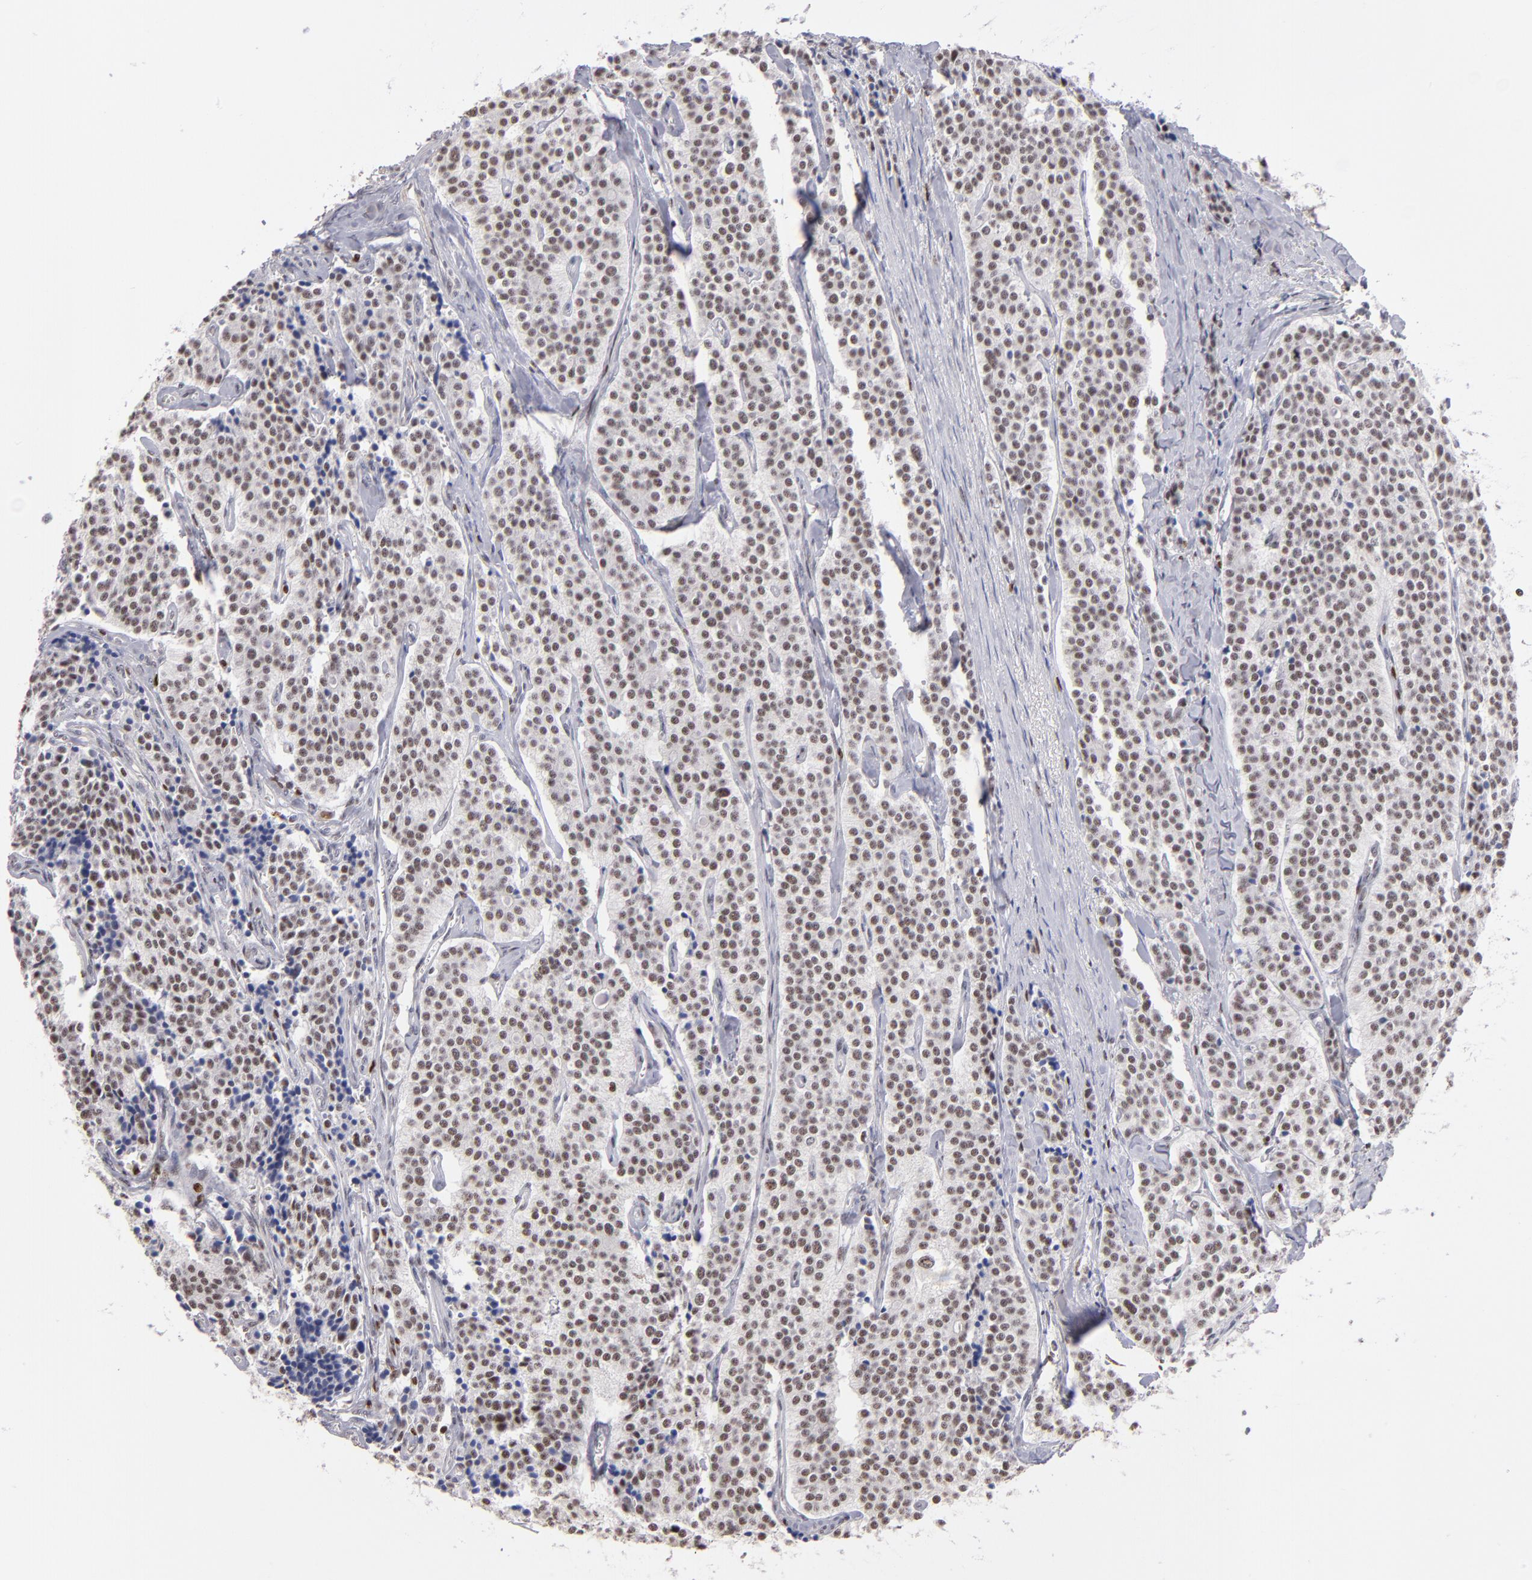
{"staining": {"intensity": "moderate", "quantity": "25%-75%", "location": "nuclear"}, "tissue": "carcinoid", "cell_type": "Tumor cells", "image_type": "cancer", "snomed": [{"axis": "morphology", "description": "Carcinoid, malignant, NOS"}, {"axis": "topography", "description": "Small intestine"}], "caption": "High-power microscopy captured an immunohistochemistry (IHC) photomicrograph of carcinoid (malignant), revealing moderate nuclear staining in approximately 25%-75% of tumor cells.", "gene": "POLA1", "patient": {"sex": "male", "age": 63}}